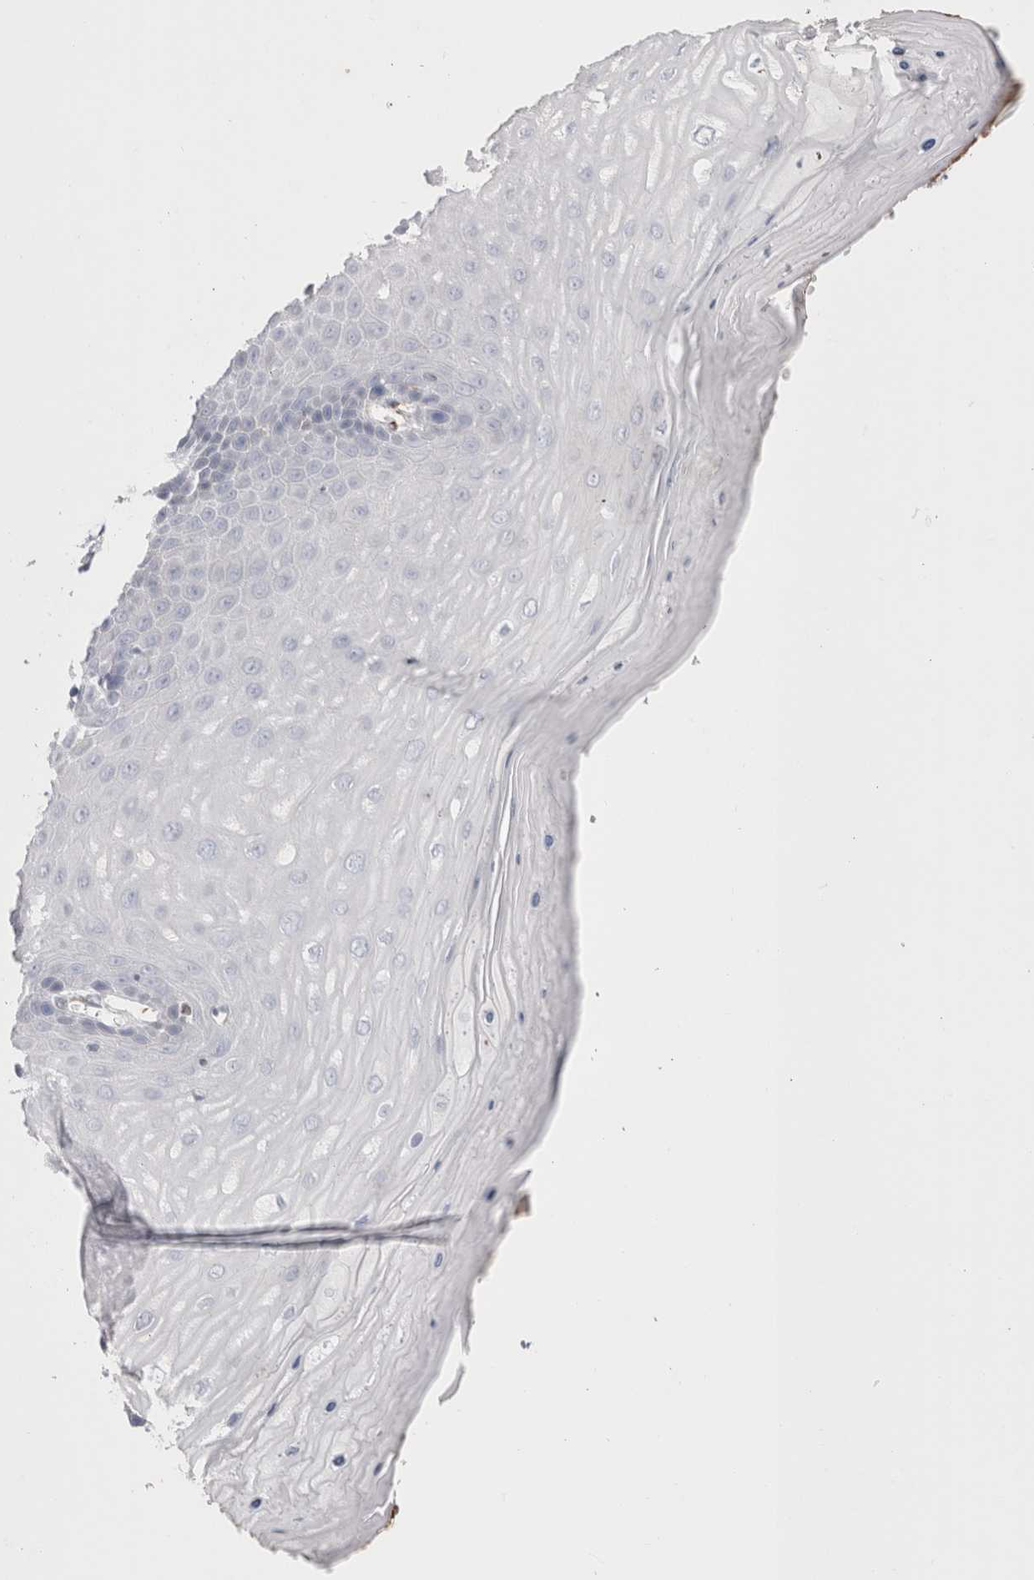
{"staining": {"intensity": "weak", "quantity": "<25%", "location": "cytoplasmic/membranous"}, "tissue": "cervix", "cell_type": "Glandular cells", "image_type": "normal", "snomed": [{"axis": "morphology", "description": "Normal tissue, NOS"}, {"axis": "topography", "description": "Cervix"}], "caption": "Protein analysis of benign cervix exhibits no significant positivity in glandular cells. (DAB immunohistochemistry with hematoxylin counter stain).", "gene": "CNPY4", "patient": {"sex": "female", "age": 55}}